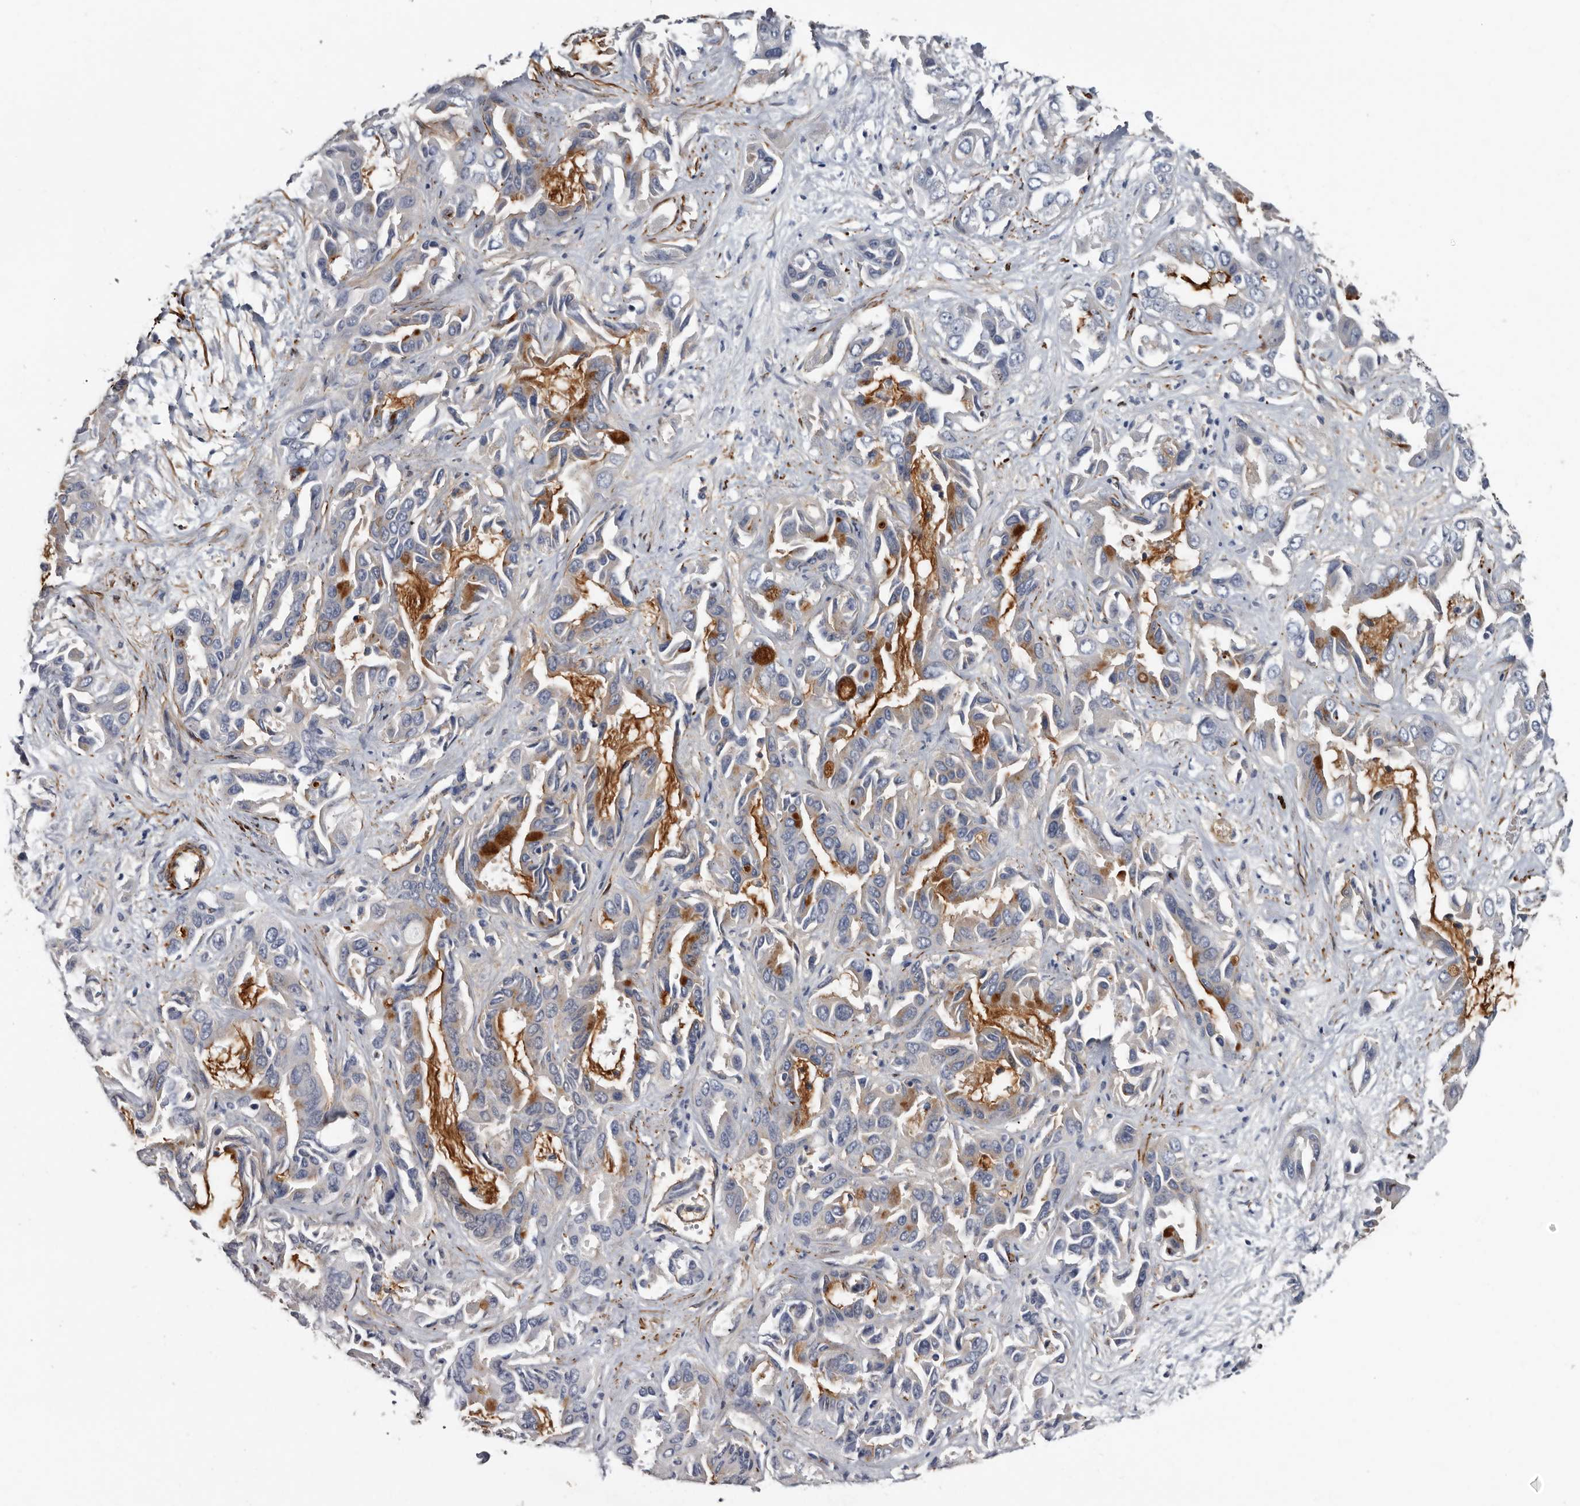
{"staining": {"intensity": "strong", "quantity": "<25%", "location": "cytoplasmic/membranous"}, "tissue": "liver cancer", "cell_type": "Tumor cells", "image_type": "cancer", "snomed": [{"axis": "morphology", "description": "Cholangiocarcinoma"}, {"axis": "topography", "description": "Liver"}], "caption": "Human cholangiocarcinoma (liver) stained for a protein (brown) exhibits strong cytoplasmic/membranous positive staining in approximately <25% of tumor cells.", "gene": "IARS1", "patient": {"sex": "female", "age": 52}}